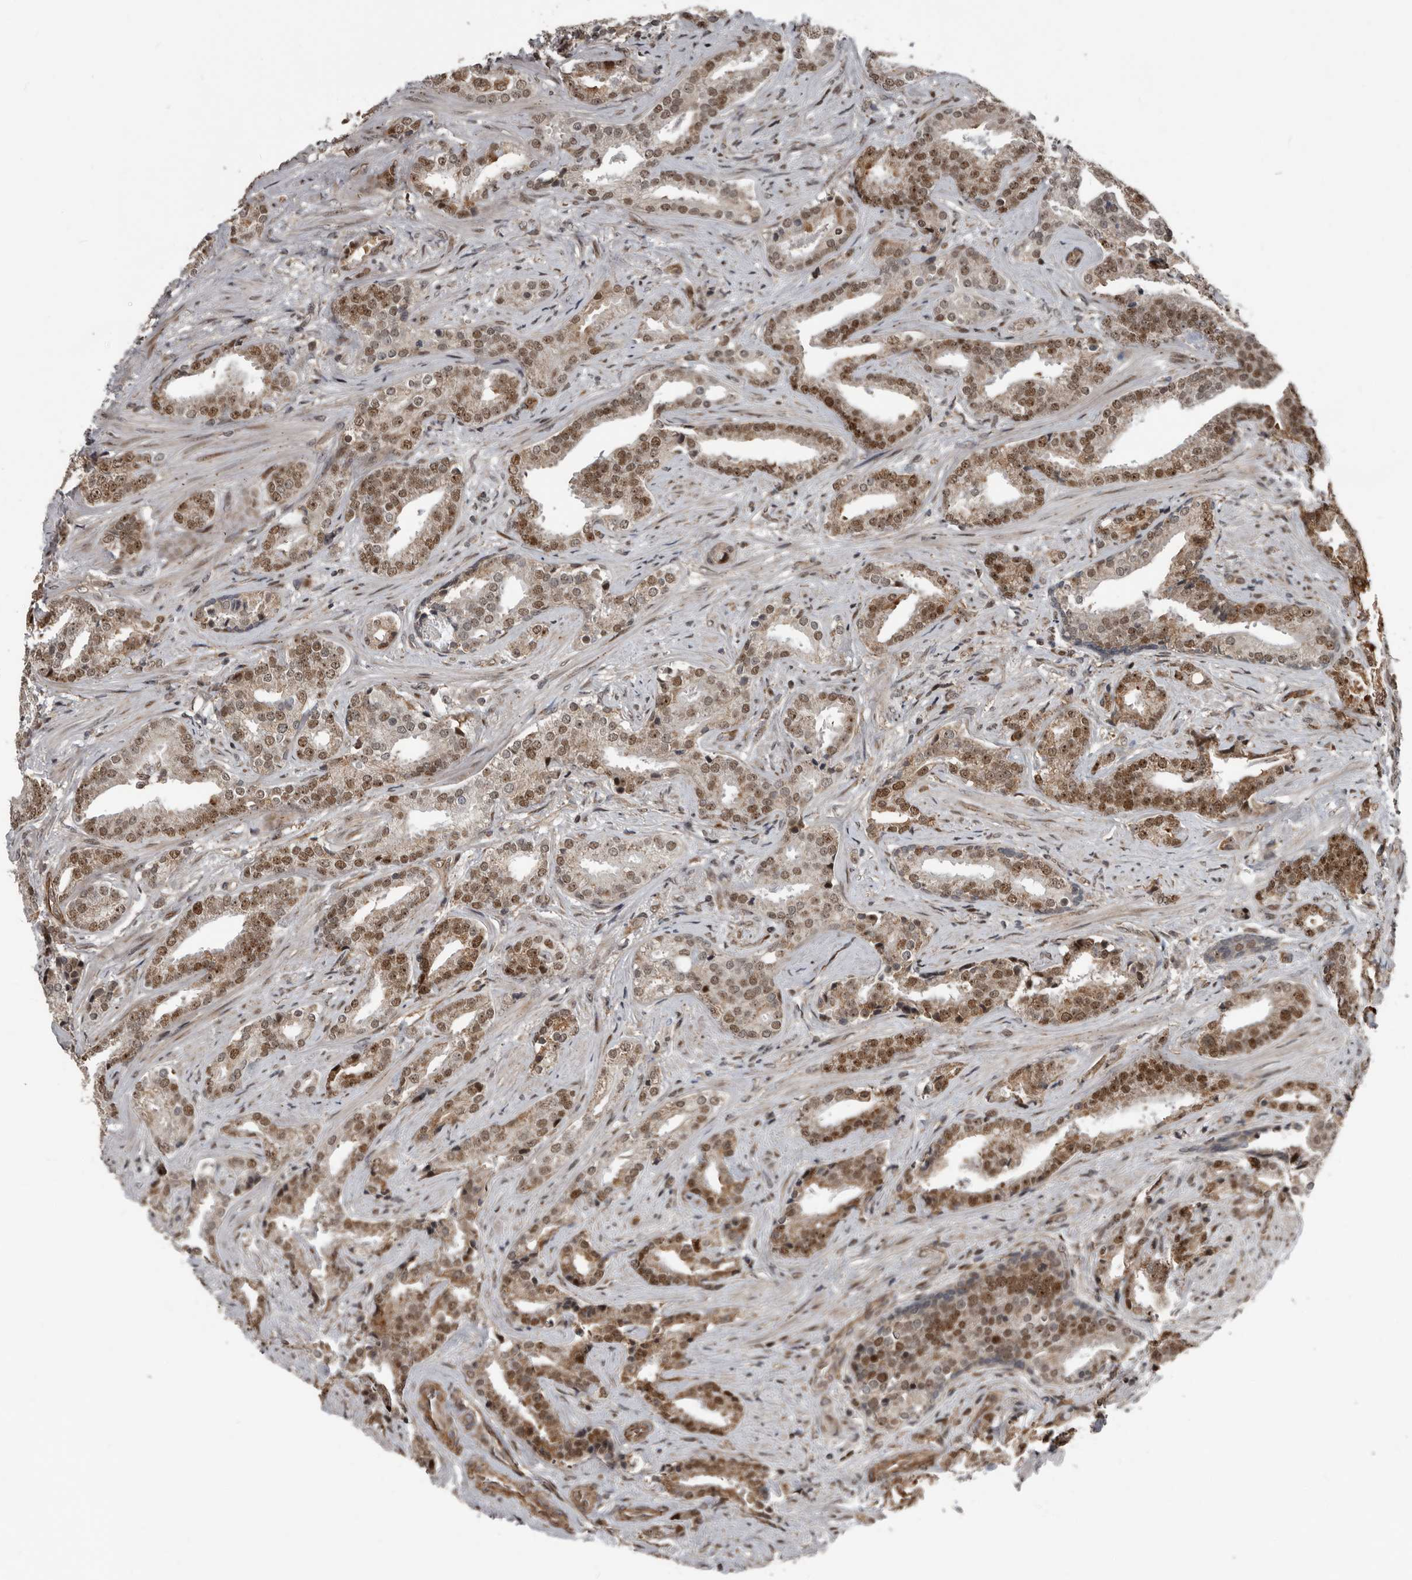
{"staining": {"intensity": "moderate", "quantity": ">75%", "location": "cytoplasmic/membranous,nuclear"}, "tissue": "prostate cancer", "cell_type": "Tumor cells", "image_type": "cancer", "snomed": [{"axis": "morphology", "description": "Adenocarcinoma, Low grade"}, {"axis": "topography", "description": "Prostate"}], "caption": "Moderate cytoplasmic/membranous and nuclear staining is seen in about >75% of tumor cells in prostate adenocarcinoma (low-grade).", "gene": "CHD1L", "patient": {"sex": "male", "age": 67}}